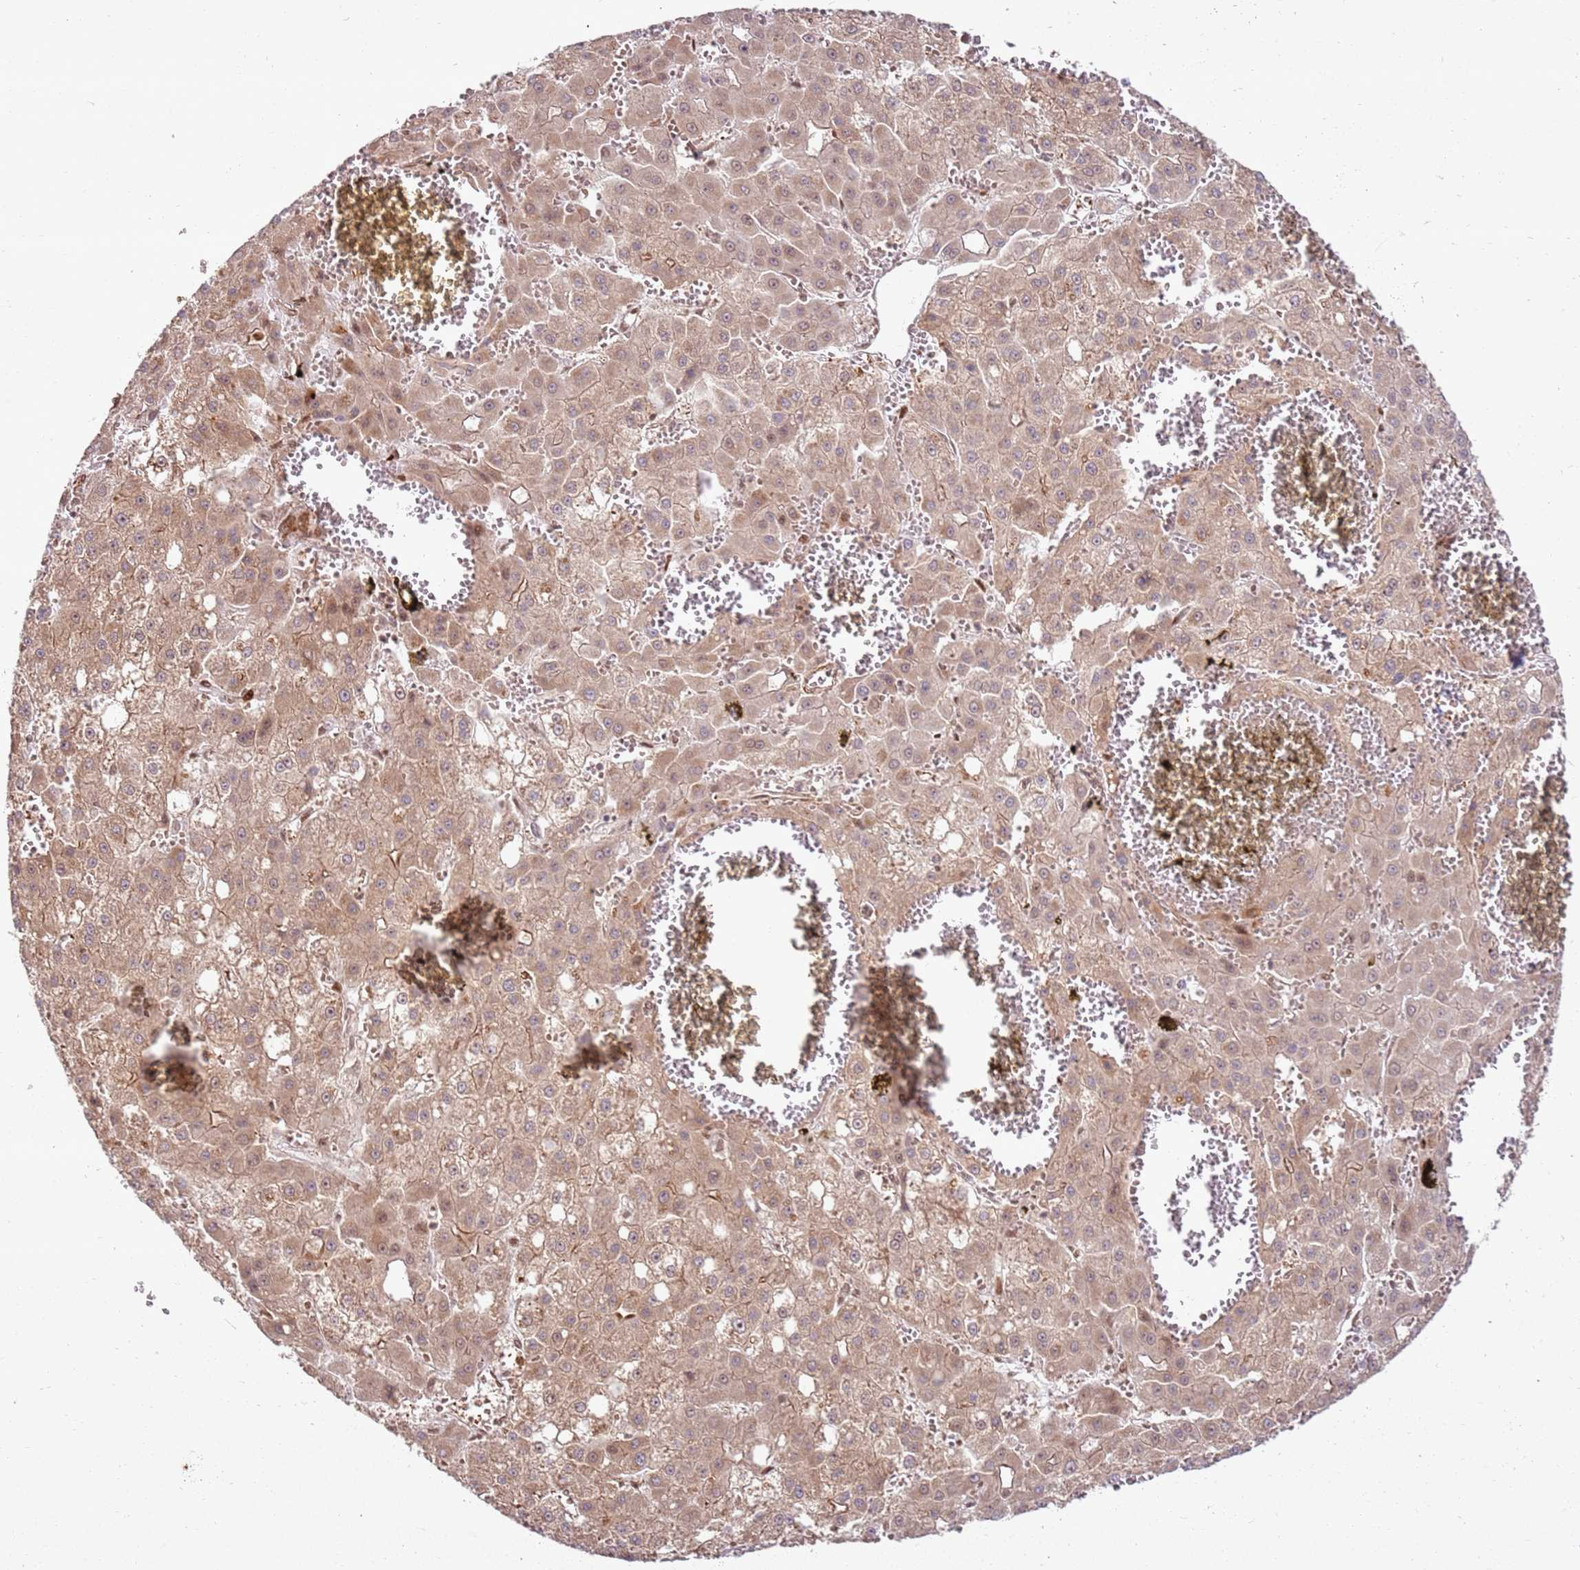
{"staining": {"intensity": "weak", "quantity": ">75%", "location": "cytoplasmic/membranous,nuclear"}, "tissue": "liver cancer", "cell_type": "Tumor cells", "image_type": "cancer", "snomed": [{"axis": "morphology", "description": "Carcinoma, Hepatocellular, NOS"}, {"axis": "topography", "description": "Liver"}], "caption": "This photomicrograph reveals IHC staining of hepatocellular carcinoma (liver), with low weak cytoplasmic/membranous and nuclear positivity in about >75% of tumor cells.", "gene": "KLHL36", "patient": {"sex": "male", "age": 47}}